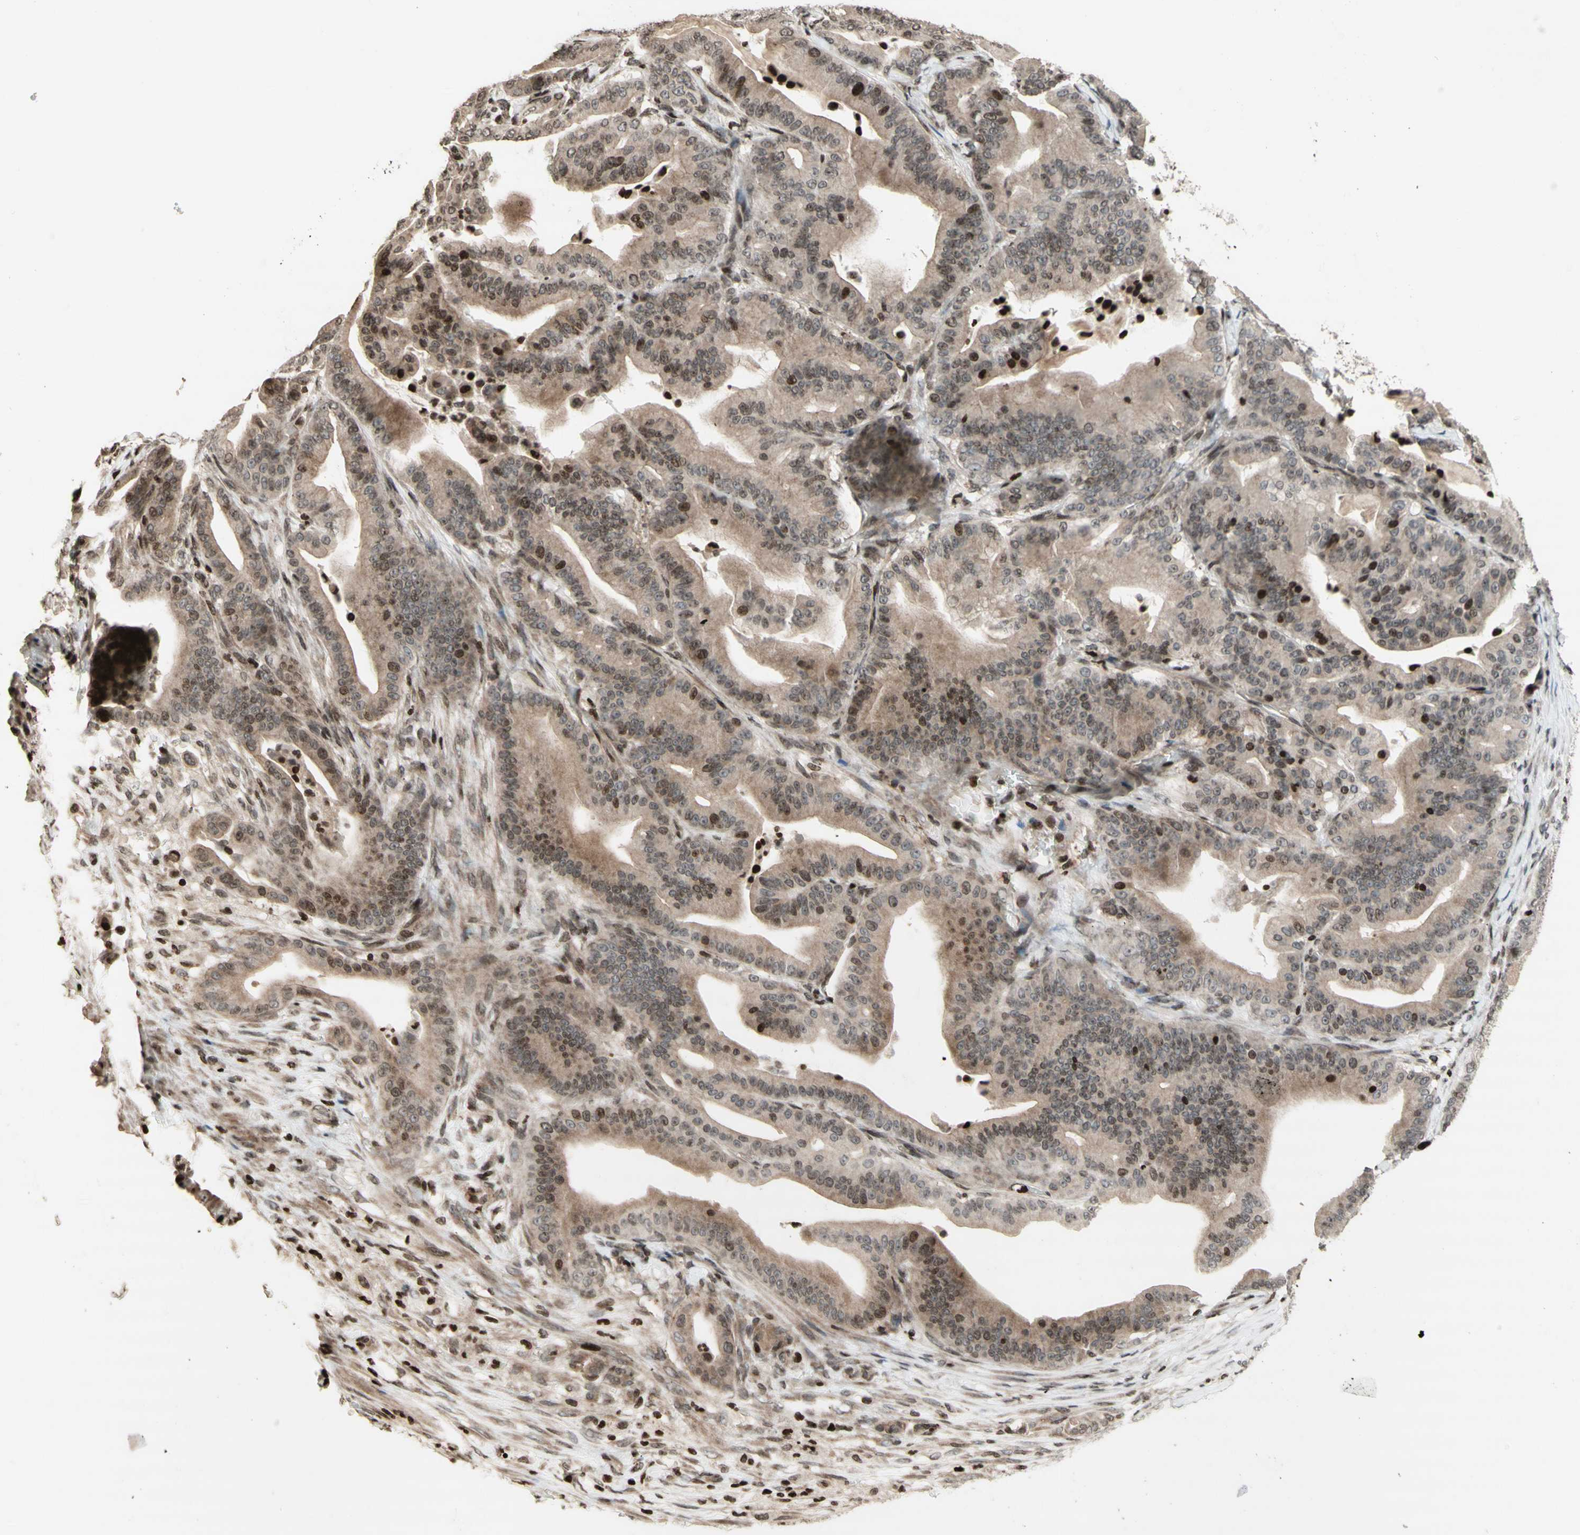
{"staining": {"intensity": "moderate", "quantity": "<25%", "location": "cytoplasmic/membranous,nuclear"}, "tissue": "pancreatic cancer", "cell_type": "Tumor cells", "image_type": "cancer", "snomed": [{"axis": "morphology", "description": "Adenocarcinoma, NOS"}, {"axis": "topography", "description": "Pancreas"}], "caption": "Pancreatic cancer tissue exhibits moderate cytoplasmic/membranous and nuclear staining in approximately <25% of tumor cells", "gene": "POLA1", "patient": {"sex": "male", "age": 63}}